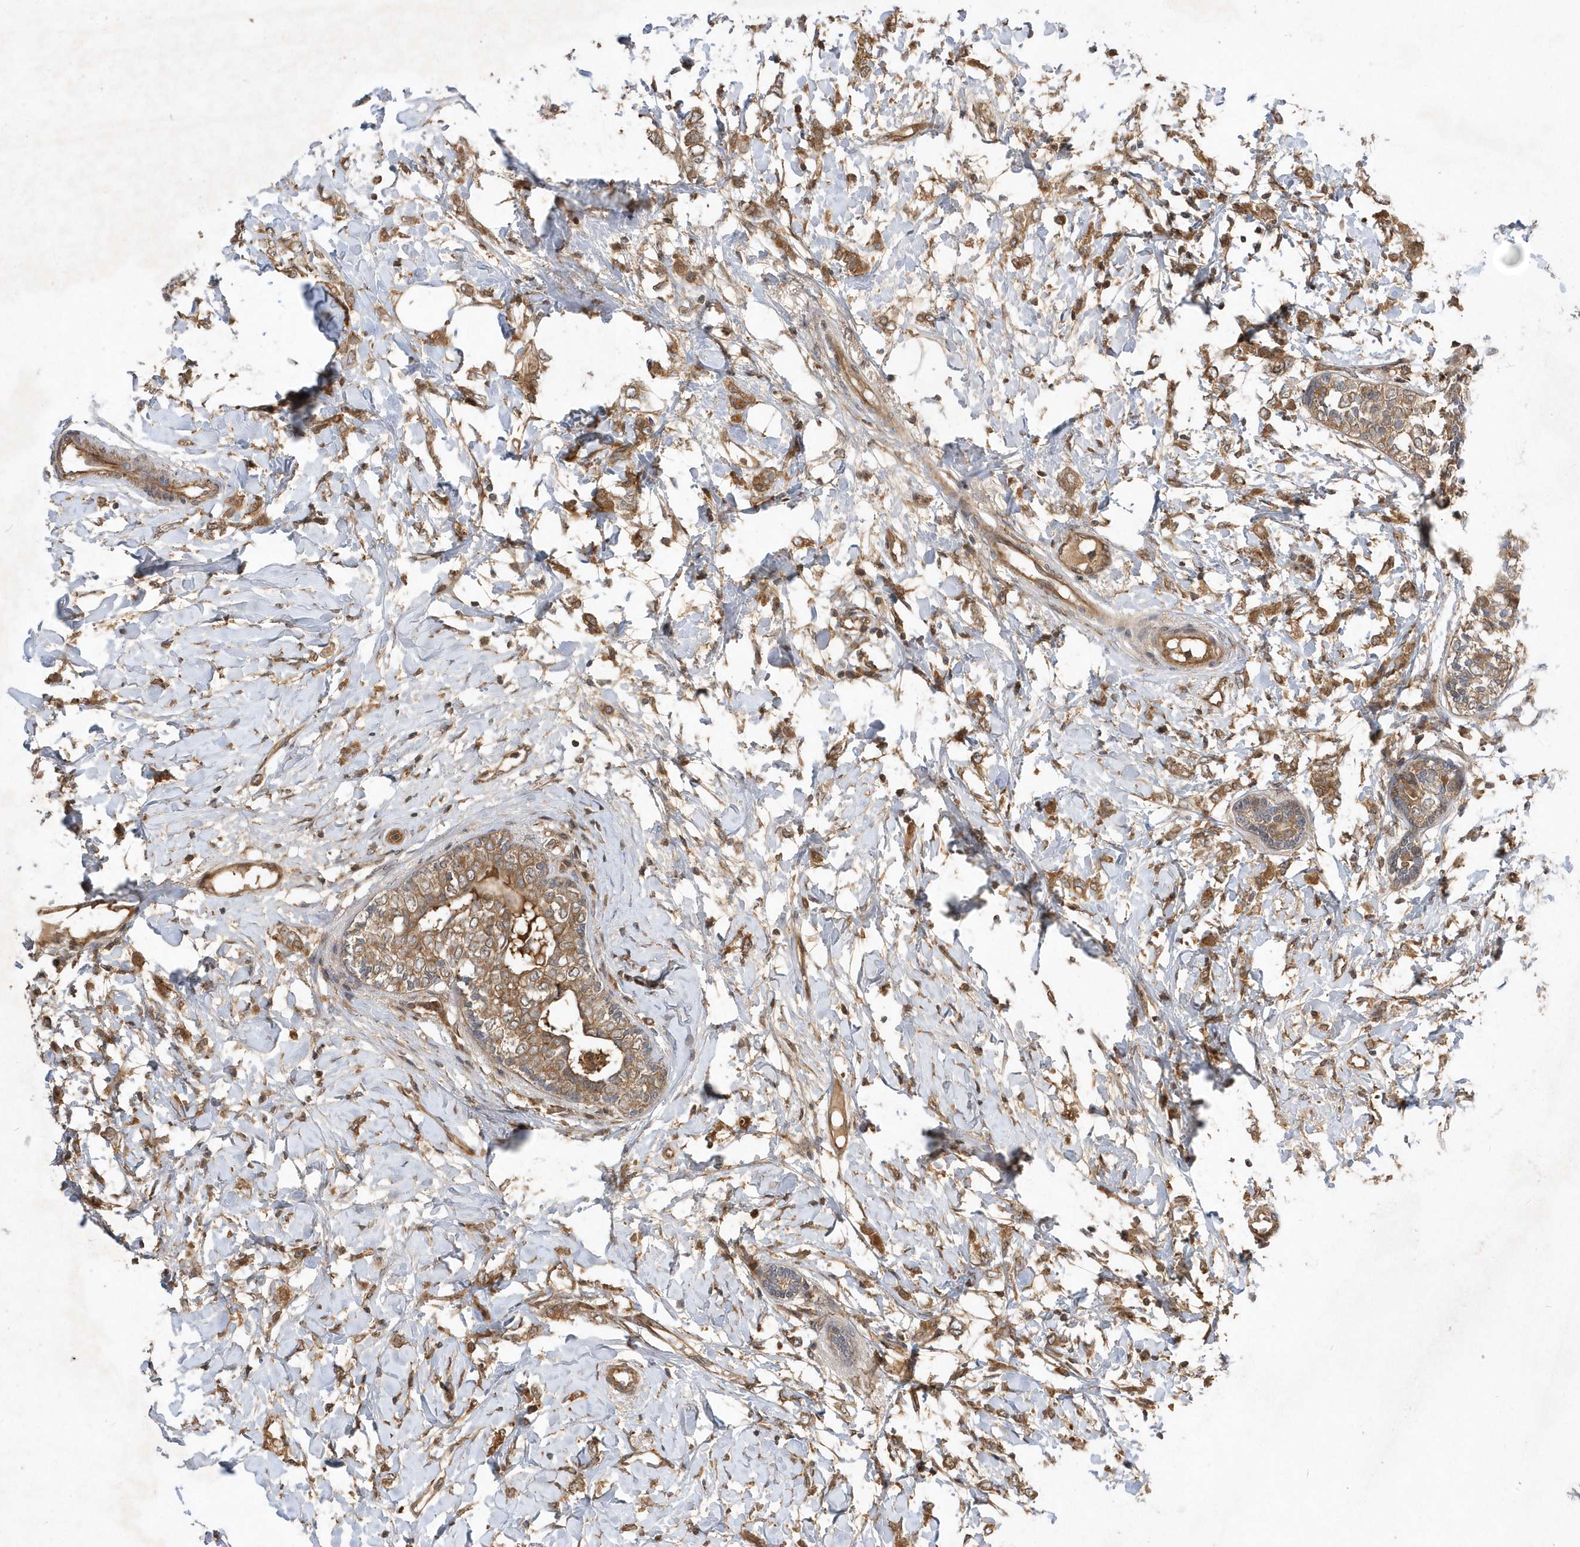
{"staining": {"intensity": "moderate", "quantity": ">75%", "location": "cytoplasmic/membranous"}, "tissue": "breast cancer", "cell_type": "Tumor cells", "image_type": "cancer", "snomed": [{"axis": "morphology", "description": "Normal tissue, NOS"}, {"axis": "morphology", "description": "Lobular carcinoma"}, {"axis": "topography", "description": "Breast"}], "caption": "Human breast lobular carcinoma stained for a protein (brown) demonstrates moderate cytoplasmic/membranous positive positivity in approximately >75% of tumor cells.", "gene": "GFM2", "patient": {"sex": "female", "age": 47}}